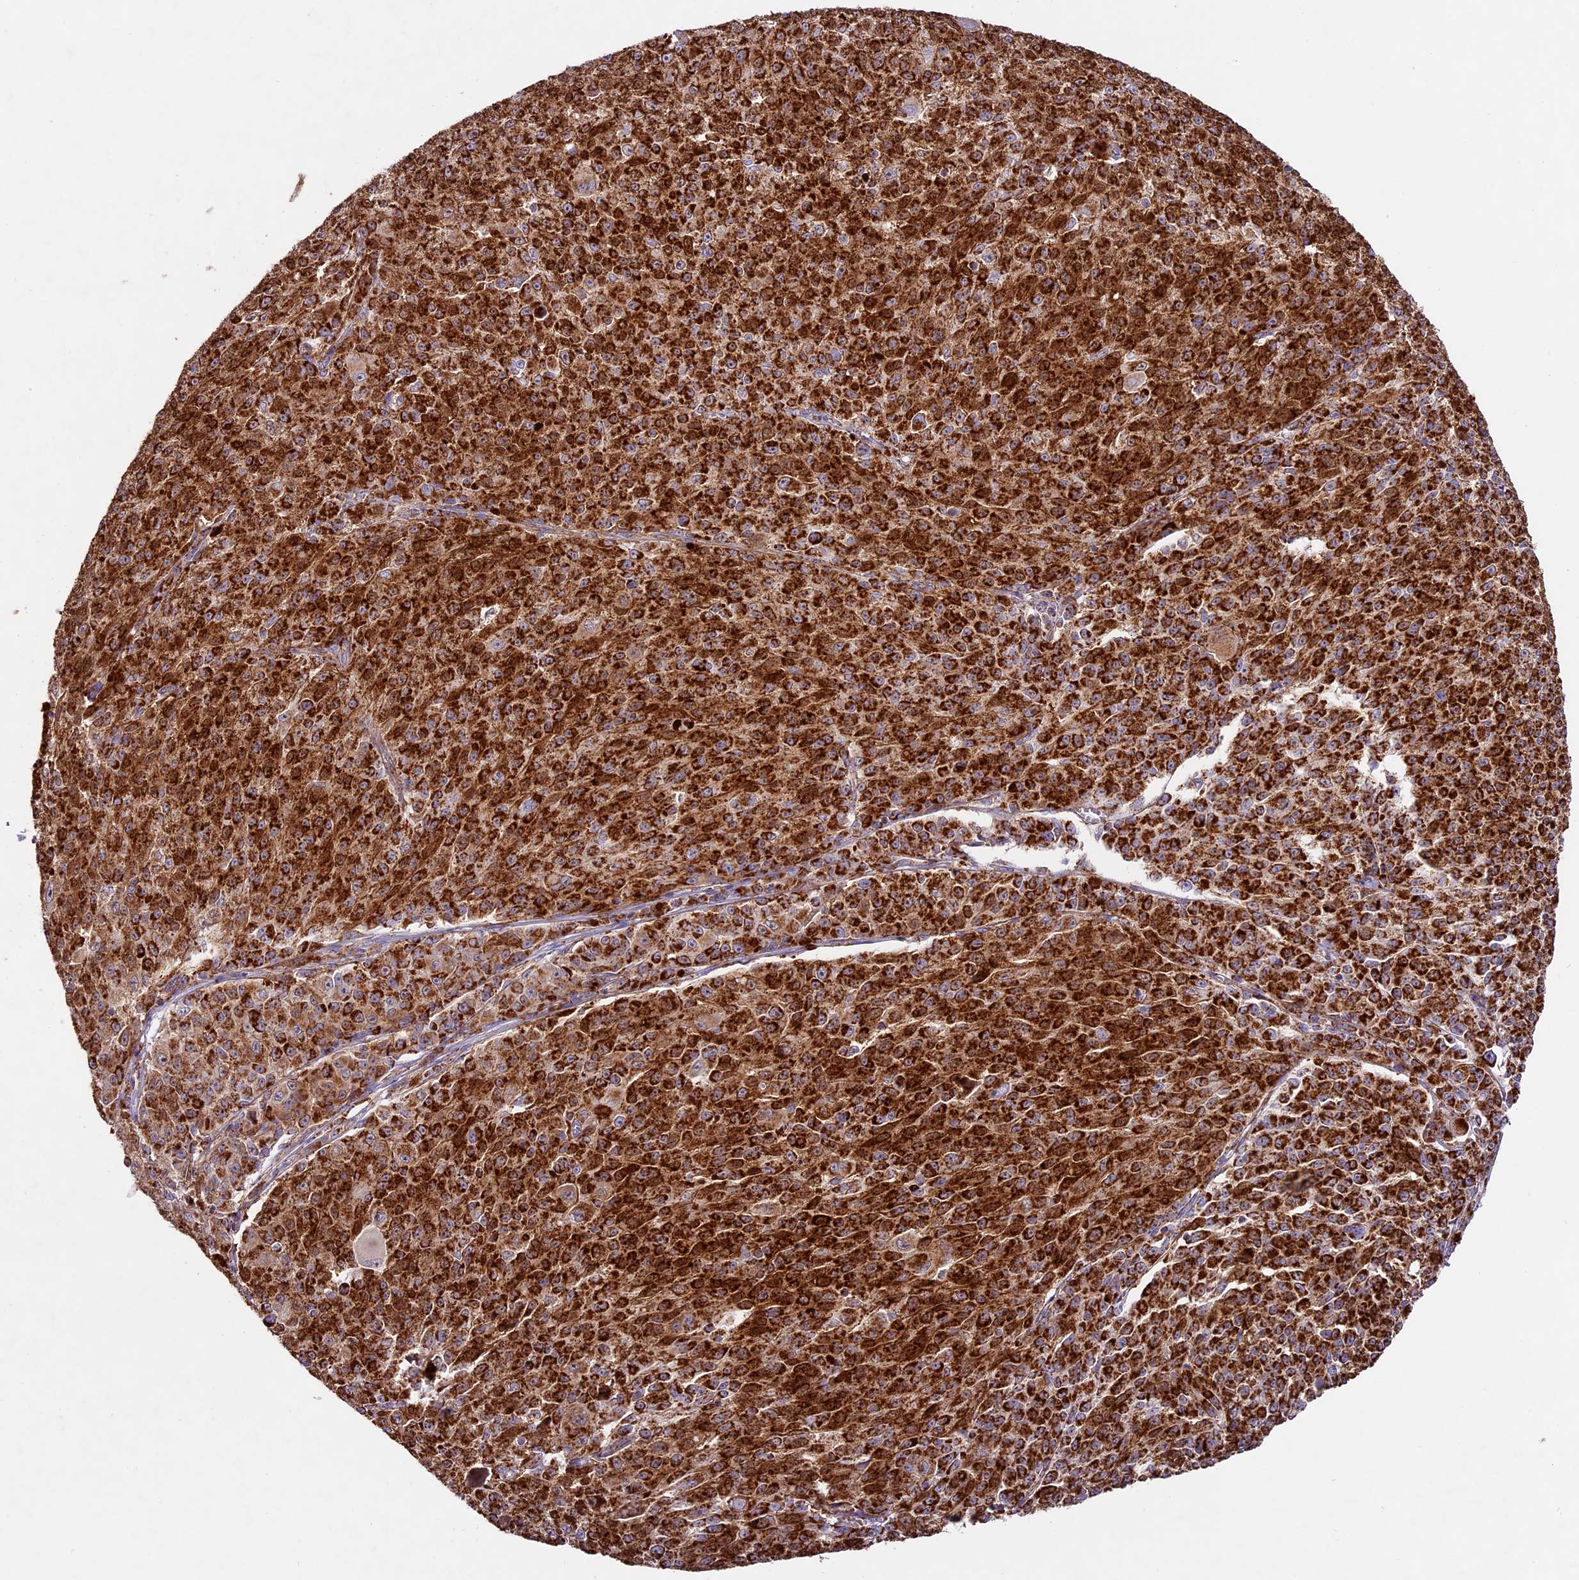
{"staining": {"intensity": "strong", "quantity": ">75%", "location": "cytoplasmic/membranous"}, "tissue": "melanoma", "cell_type": "Tumor cells", "image_type": "cancer", "snomed": [{"axis": "morphology", "description": "Malignant melanoma, NOS"}, {"axis": "topography", "description": "Skin"}], "caption": "Human malignant melanoma stained with a protein marker reveals strong staining in tumor cells.", "gene": "NDUFA8", "patient": {"sex": "female", "age": 52}}